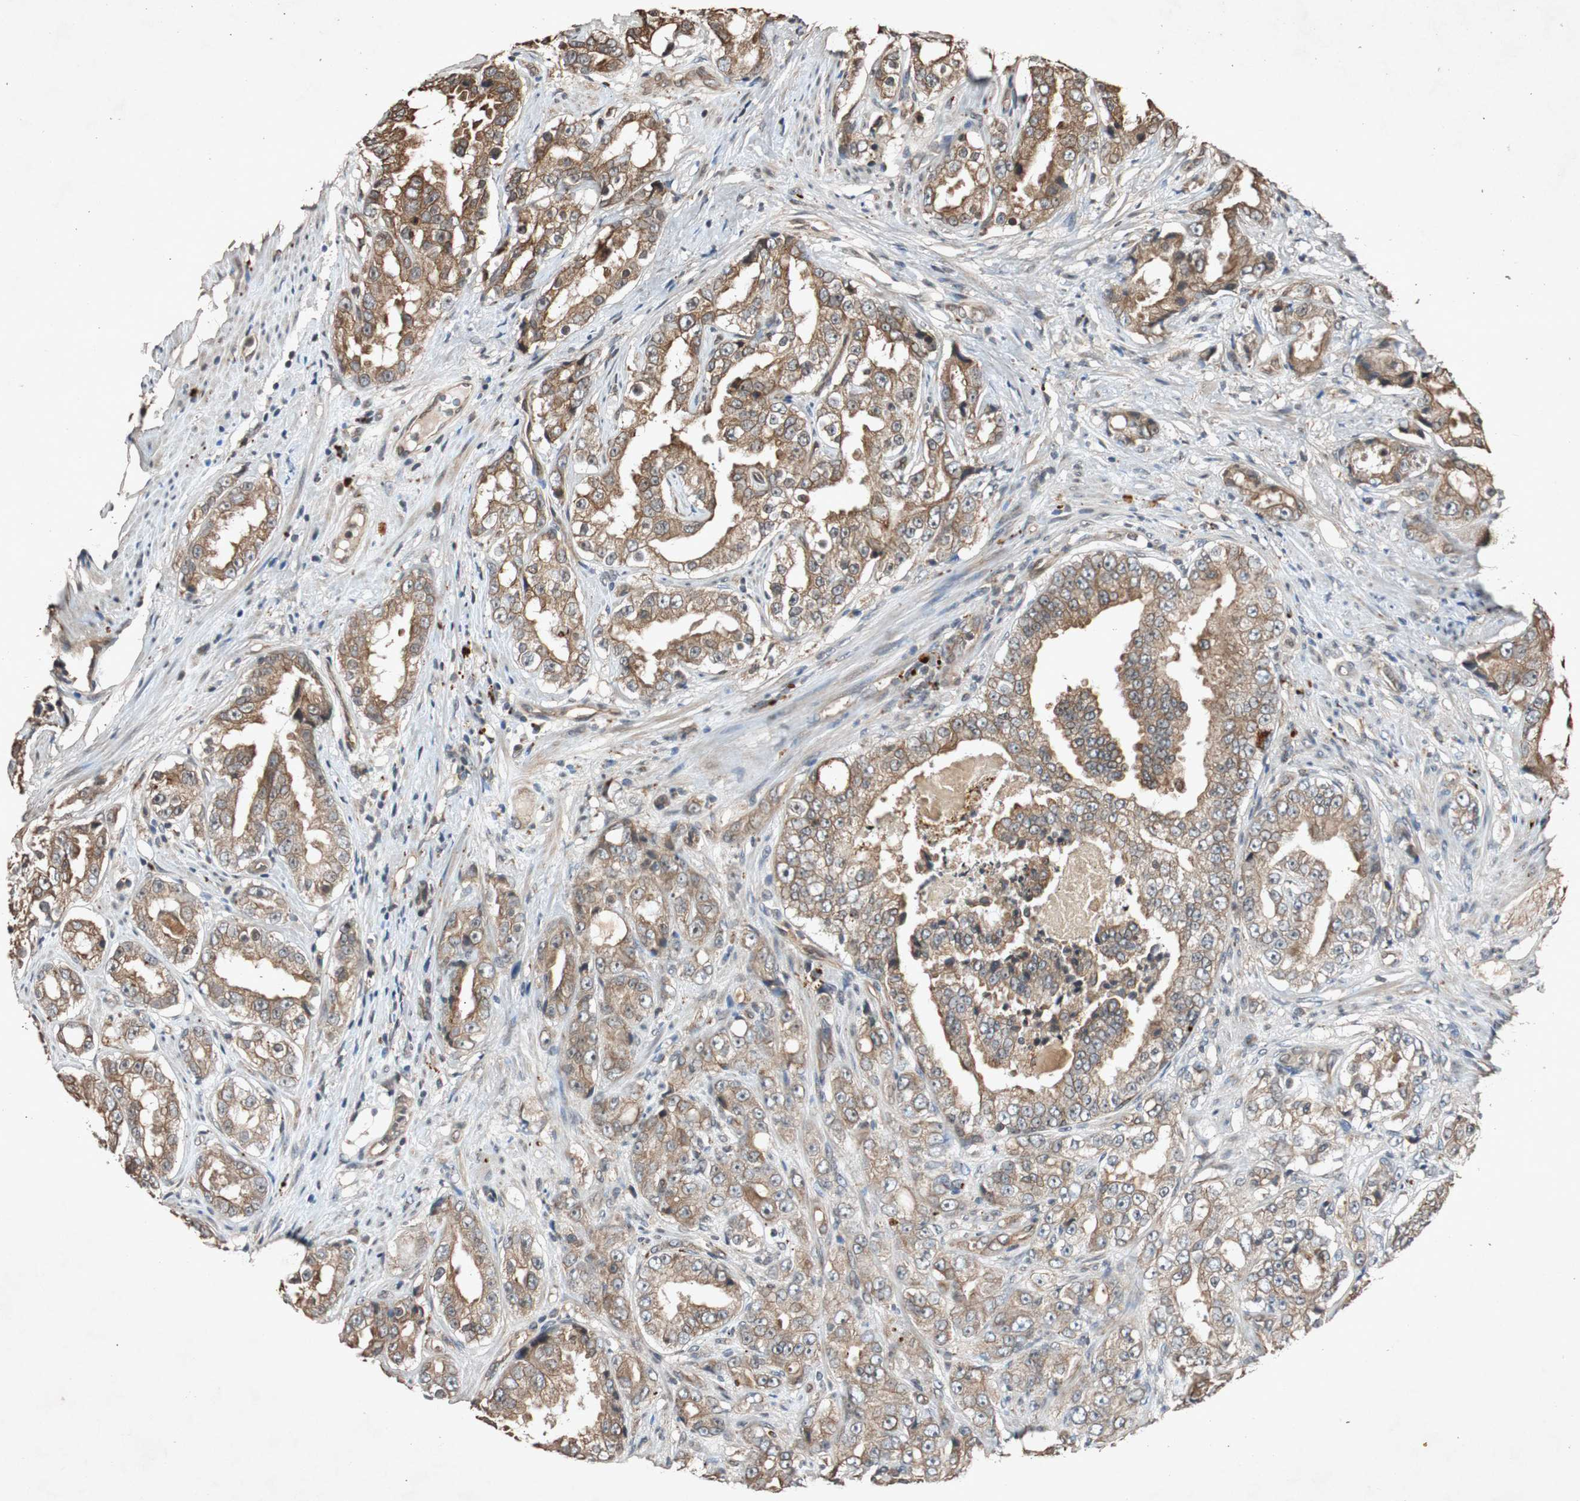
{"staining": {"intensity": "moderate", "quantity": ">75%", "location": "cytoplasmic/membranous"}, "tissue": "prostate cancer", "cell_type": "Tumor cells", "image_type": "cancer", "snomed": [{"axis": "morphology", "description": "Adenocarcinoma, High grade"}, {"axis": "topography", "description": "Prostate"}], "caption": "Prostate adenocarcinoma (high-grade) tissue shows moderate cytoplasmic/membranous positivity in about >75% of tumor cells, visualized by immunohistochemistry.", "gene": "SLIT2", "patient": {"sex": "male", "age": 73}}